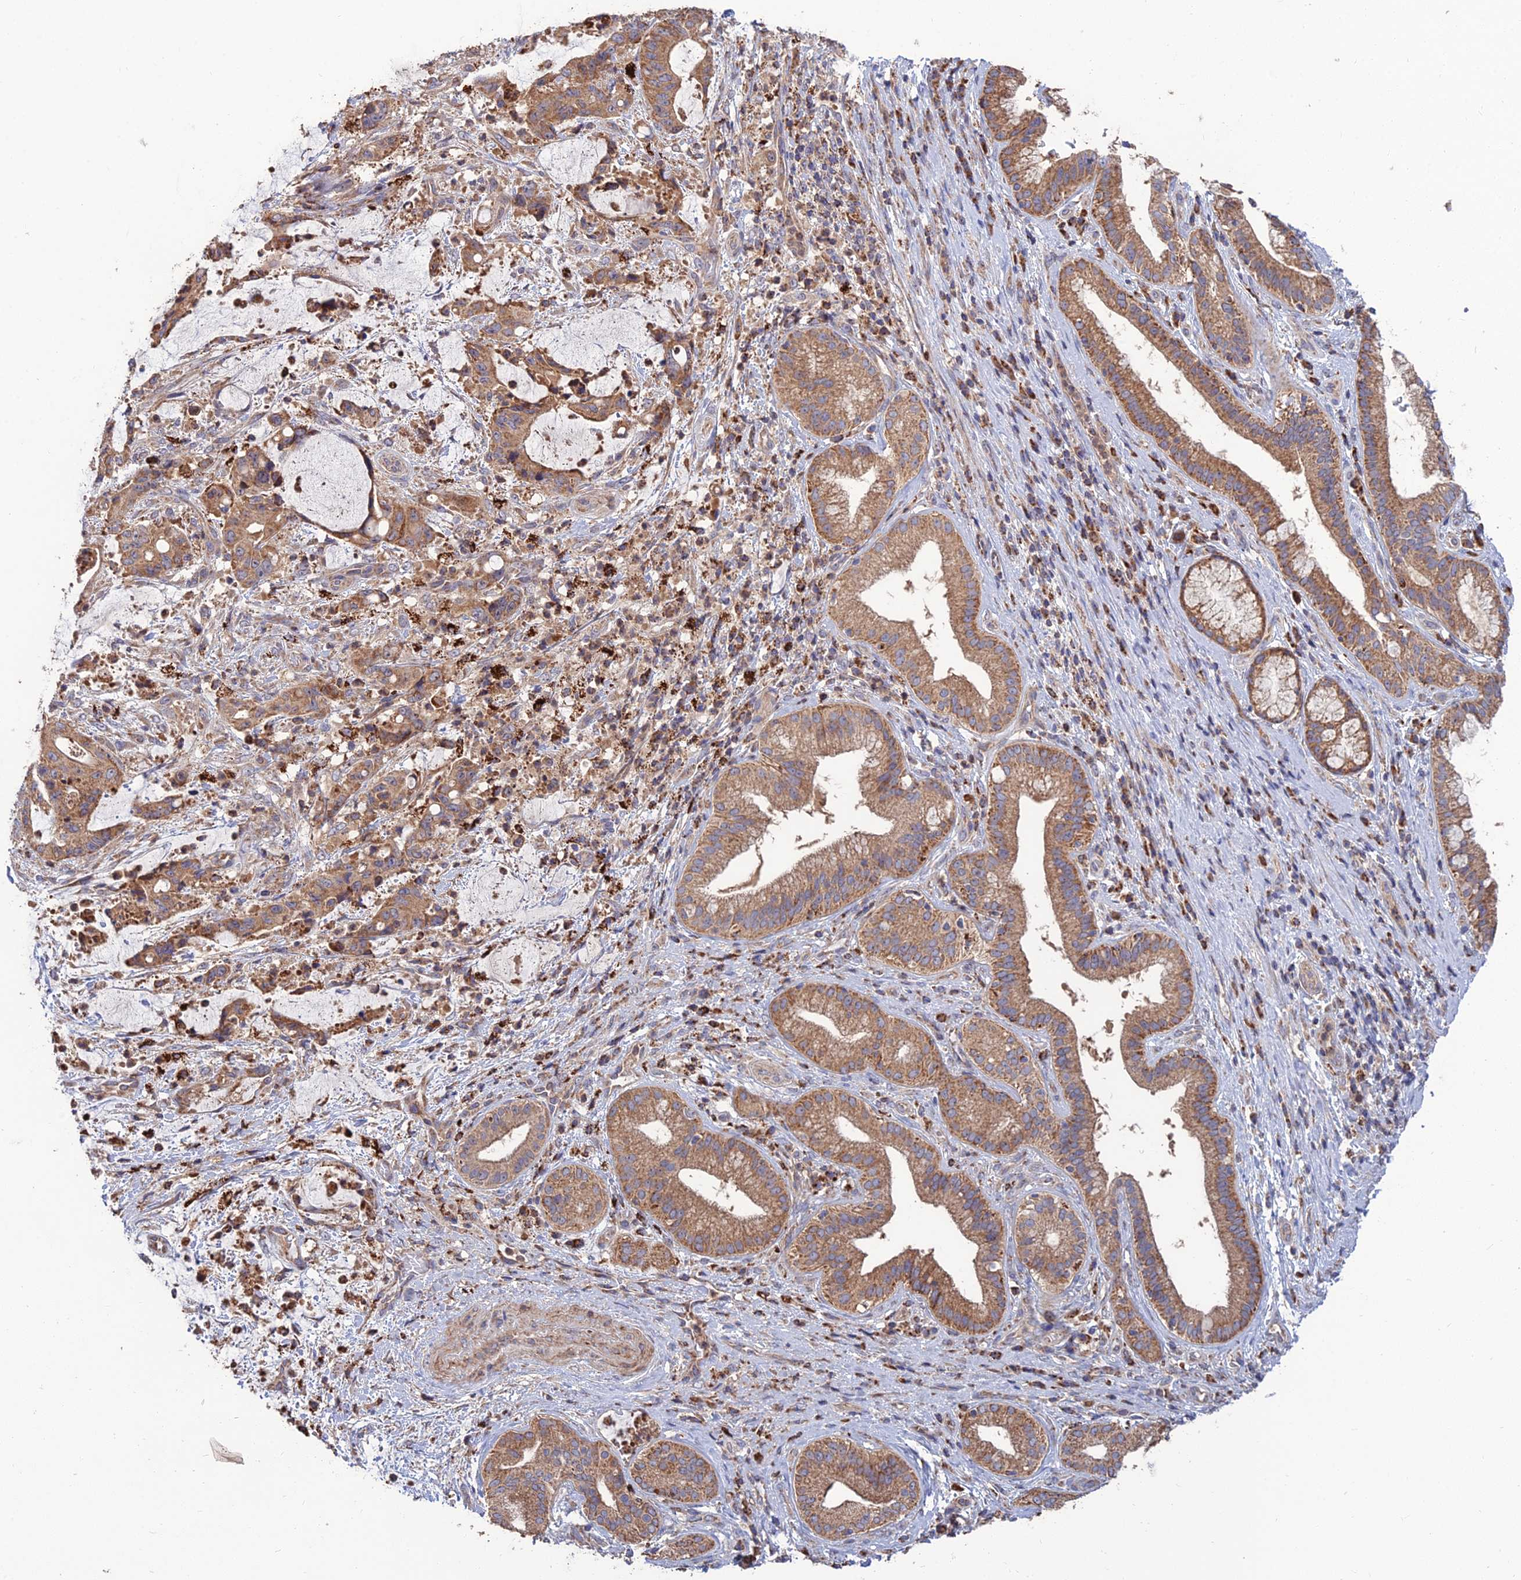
{"staining": {"intensity": "moderate", "quantity": ">75%", "location": "cytoplasmic/membranous"}, "tissue": "liver cancer", "cell_type": "Tumor cells", "image_type": "cancer", "snomed": [{"axis": "morphology", "description": "Normal tissue, NOS"}, {"axis": "morphology", "description": "Cholangiocarcinoma"}, {"axis": "topography", "description": "Liver"}, {"axis": "topography", "description": "Peripheral nerve tissue"}], "caption": "Liver cholangiocarcinoma stained with DAB immunohistochemistry demonstrates medium levels of moderate cytoplasmic/membranous staining in approximately >75% of tumor cells.", "gene": "RIC8B", "patient": {"sex": "female", "age": 73}}